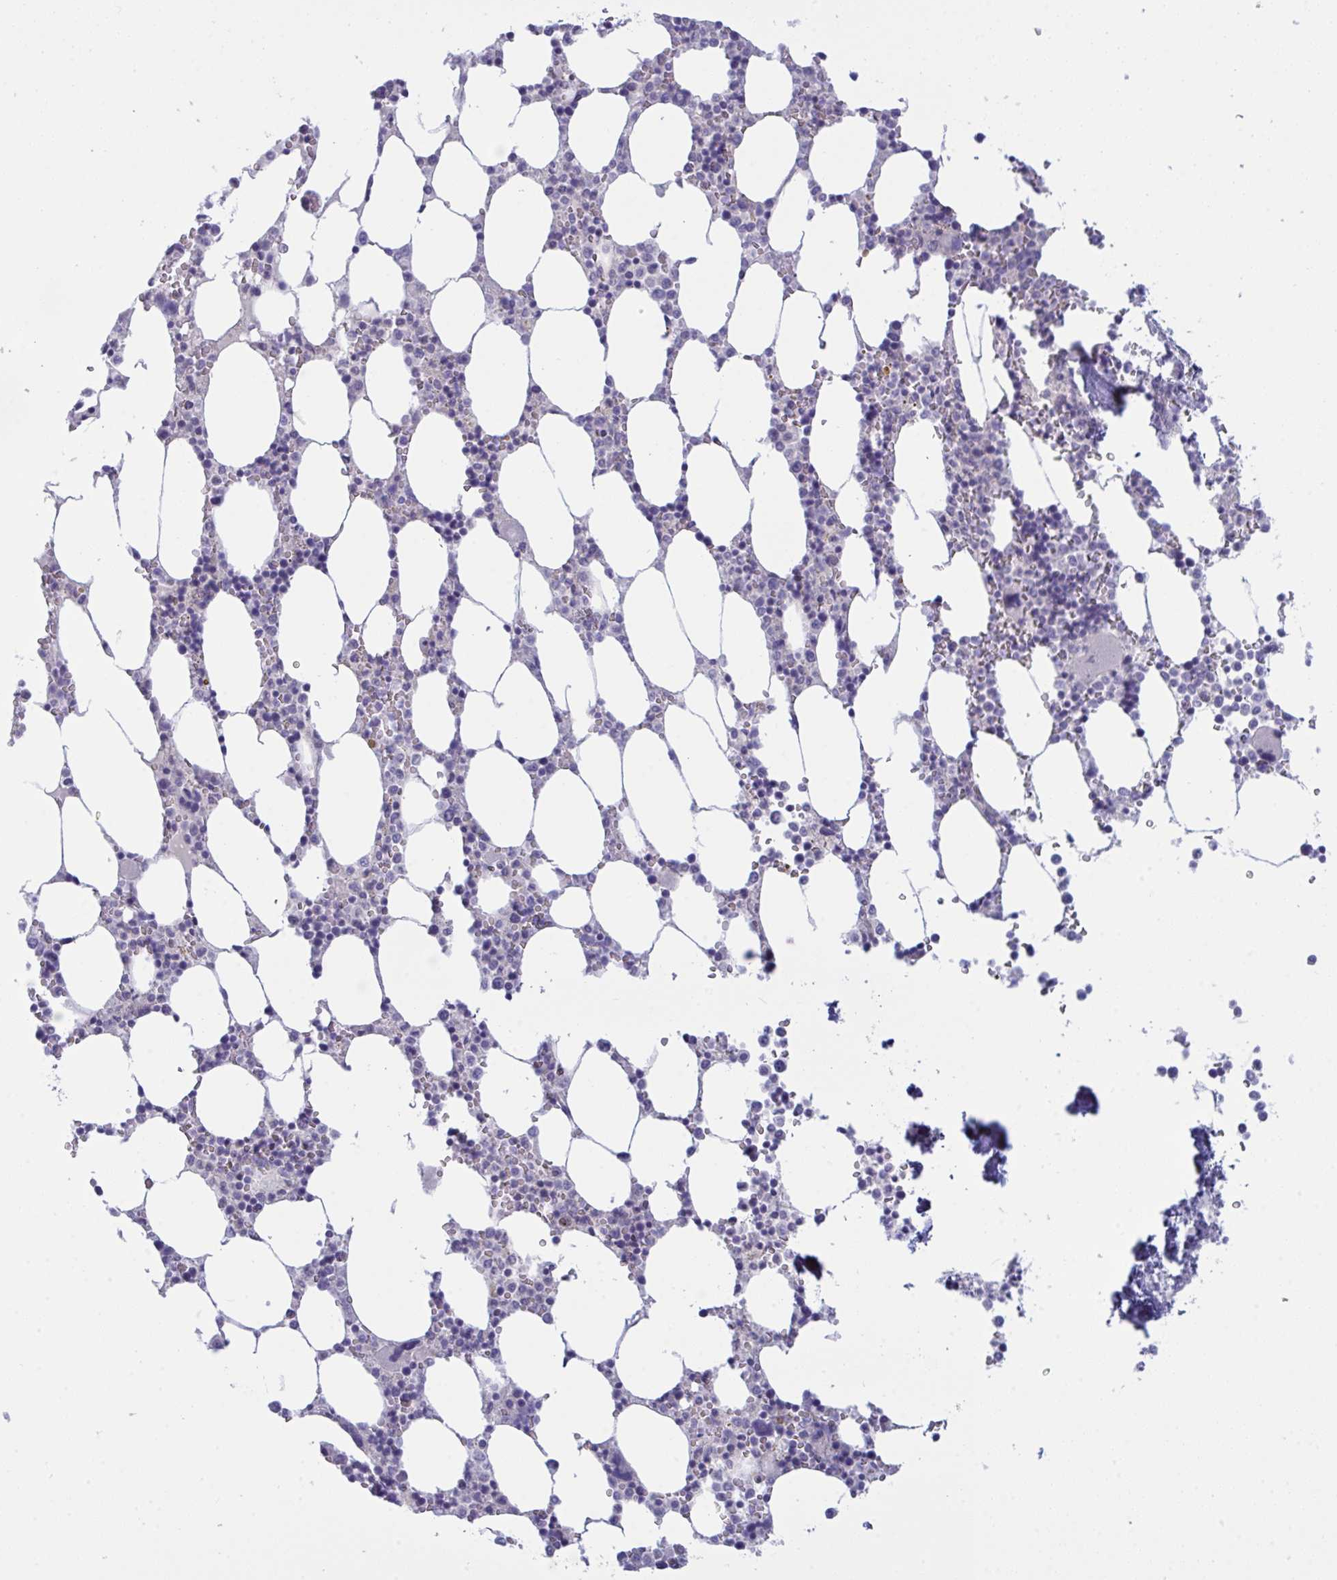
{"staining": {"intensity": "negative", "quantity": "none", "location": "none"}, "tissue": "bone marrow", "cell_type": "Hematopoietic cells", "image_type": "normal", "snomed": [{"axis": "morphology", "description": "Normal tissue, NOS"}, {"axis": "topography", "description": "Bone marrow"}], "caption": "Immunohistochemical staining of unremarkable bone marrow demonstrates no significant staining in hematopoietic cells. (IHC, brightfield microscopy, high magnification).", "gene": "TENT5D", "patient": {"sex": "male", "age": 64}}